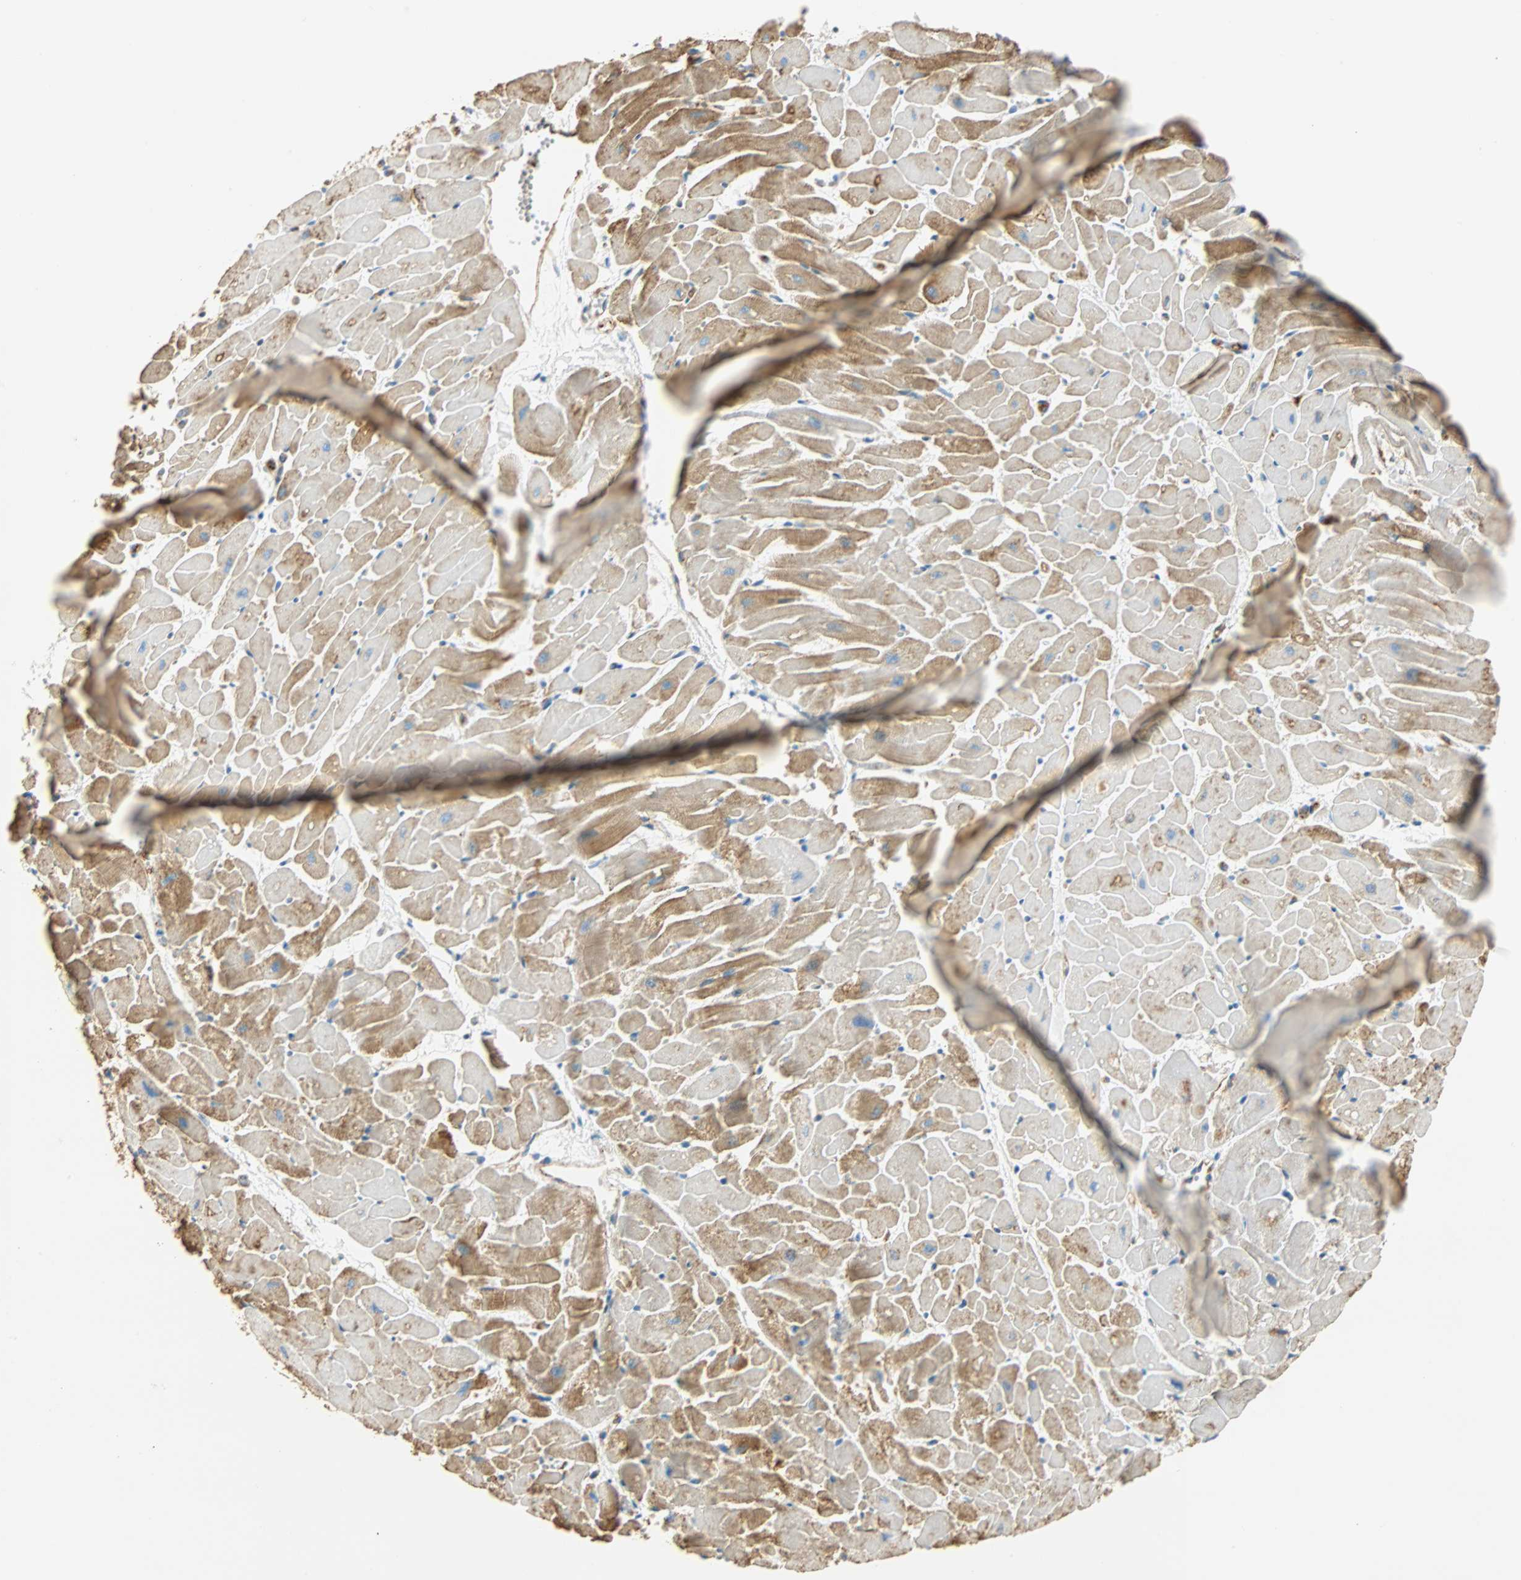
{"staining": {"intensity": "moderate", "quantity": ">75%", "location": "cytoplasmic/membranous"}, "tissue": "heart muscle", "cell_type": "Cardiomyocytes", "image_type": "normal", "snomed": [{"axis": "morphology", "description": "Normal tissue, NOS"}, {"axis": "topography", "description": "Heart"}], "caption": "Protein staining of benign heart muscle exhibits moderate cytoplasmic/membranous staining in approximately >75% of cardiomyocytes. The protein is shown in brown color, while the nuclei are stained blue.", "gene": "VPS9D1", "patient": {"sex": "female", "age": 19}}